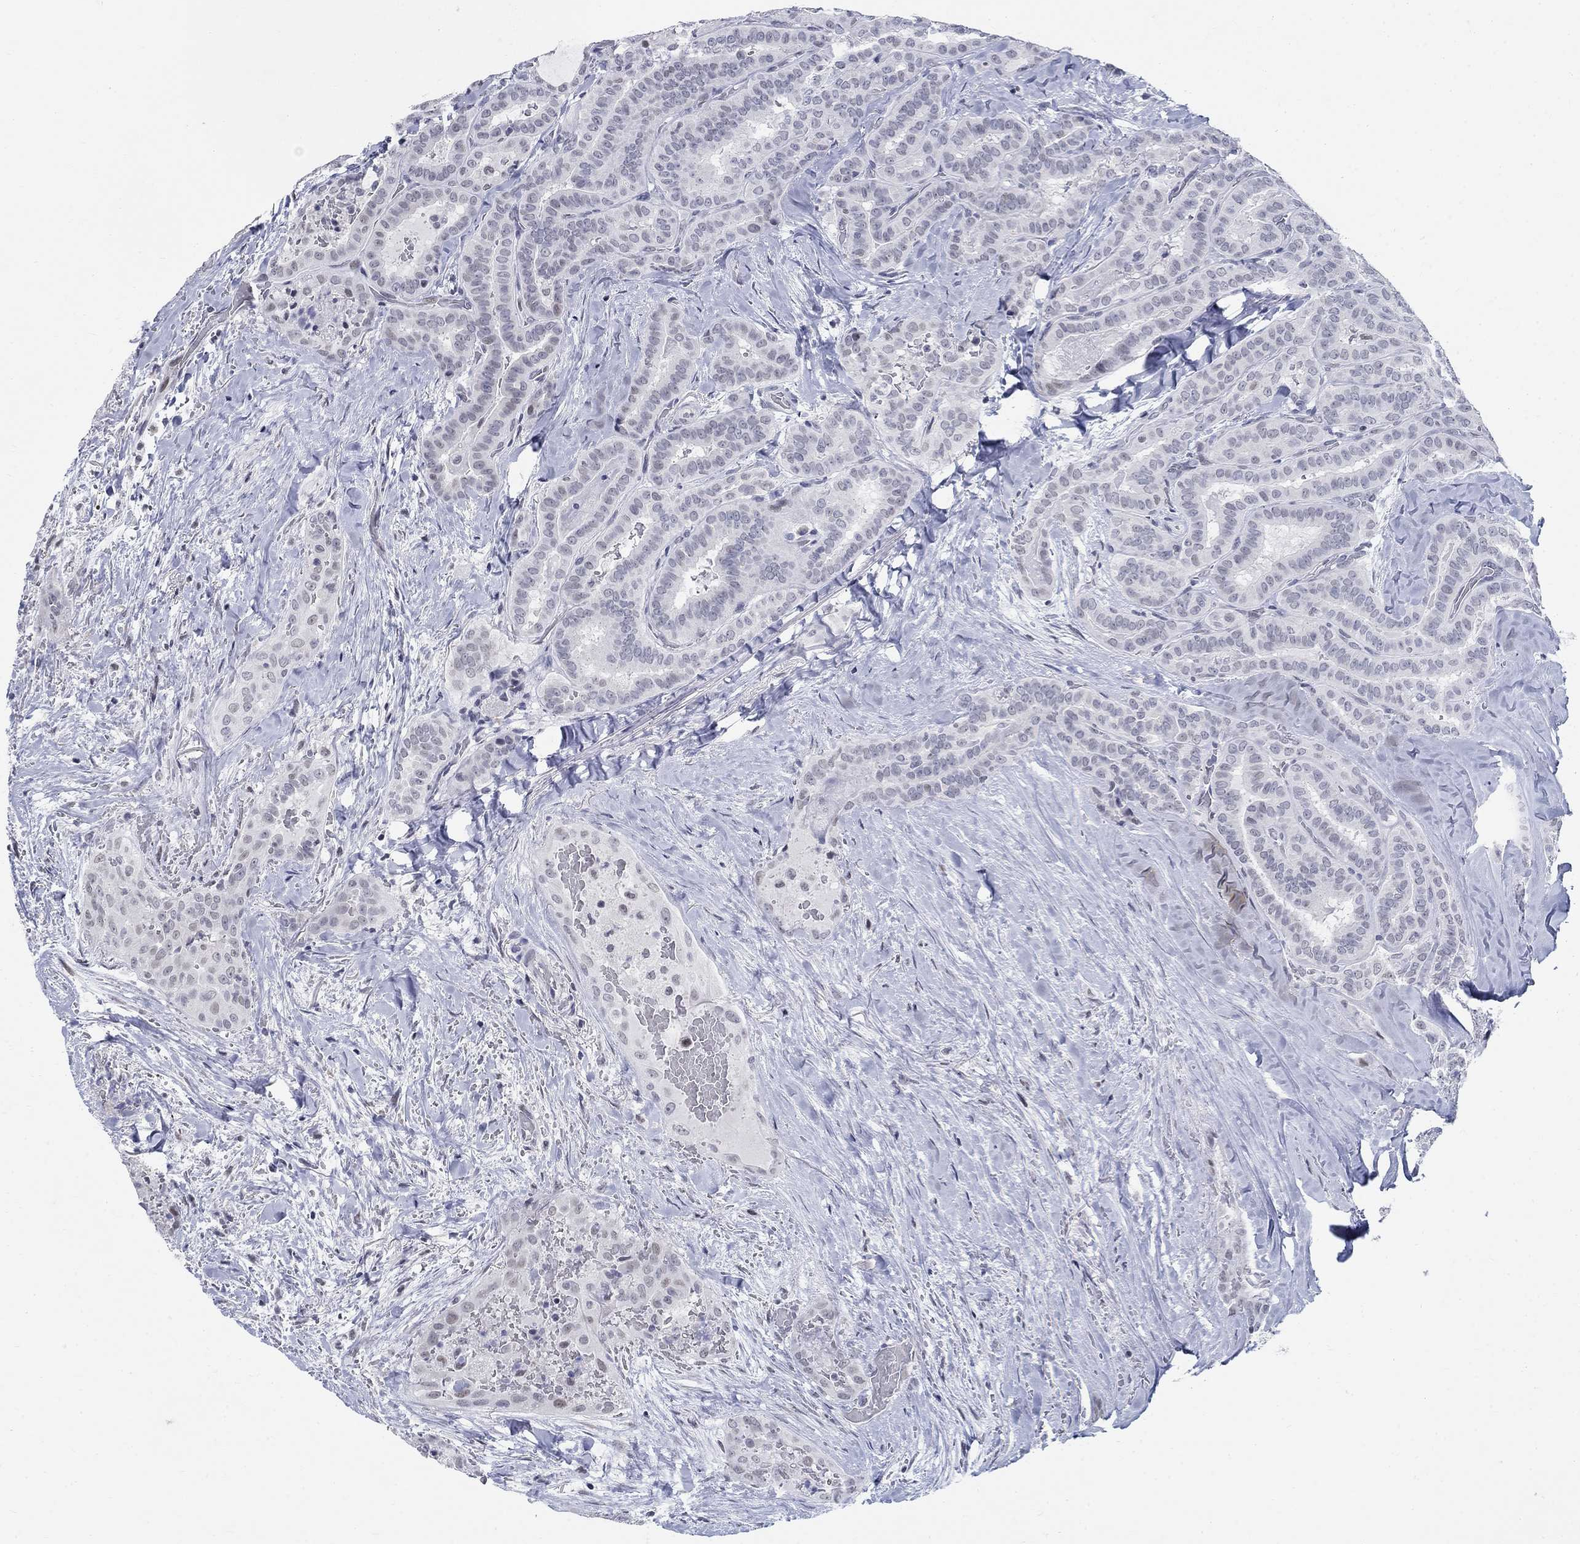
{"staining": {"intensity": "negative", "quantity": "none", "location": "none"}, "tissue": "thyroid cancer", "cell_type": "Tumor cells", "image_type": "cancer", "snomed": [{"axis": "morphology", "description": "Papillary adenocarcinoma, NOS"}, {"axis": "topography", "description": "Thyroid gland"}], "caption": "This is an immunohistochemistry (IHC) histopathology image of papillary adenocarcinoma (thyroid). There is no positivity in tumor cells.", "gene": "BHLHE22", "patient": {"sex": "female", "age": 39}}